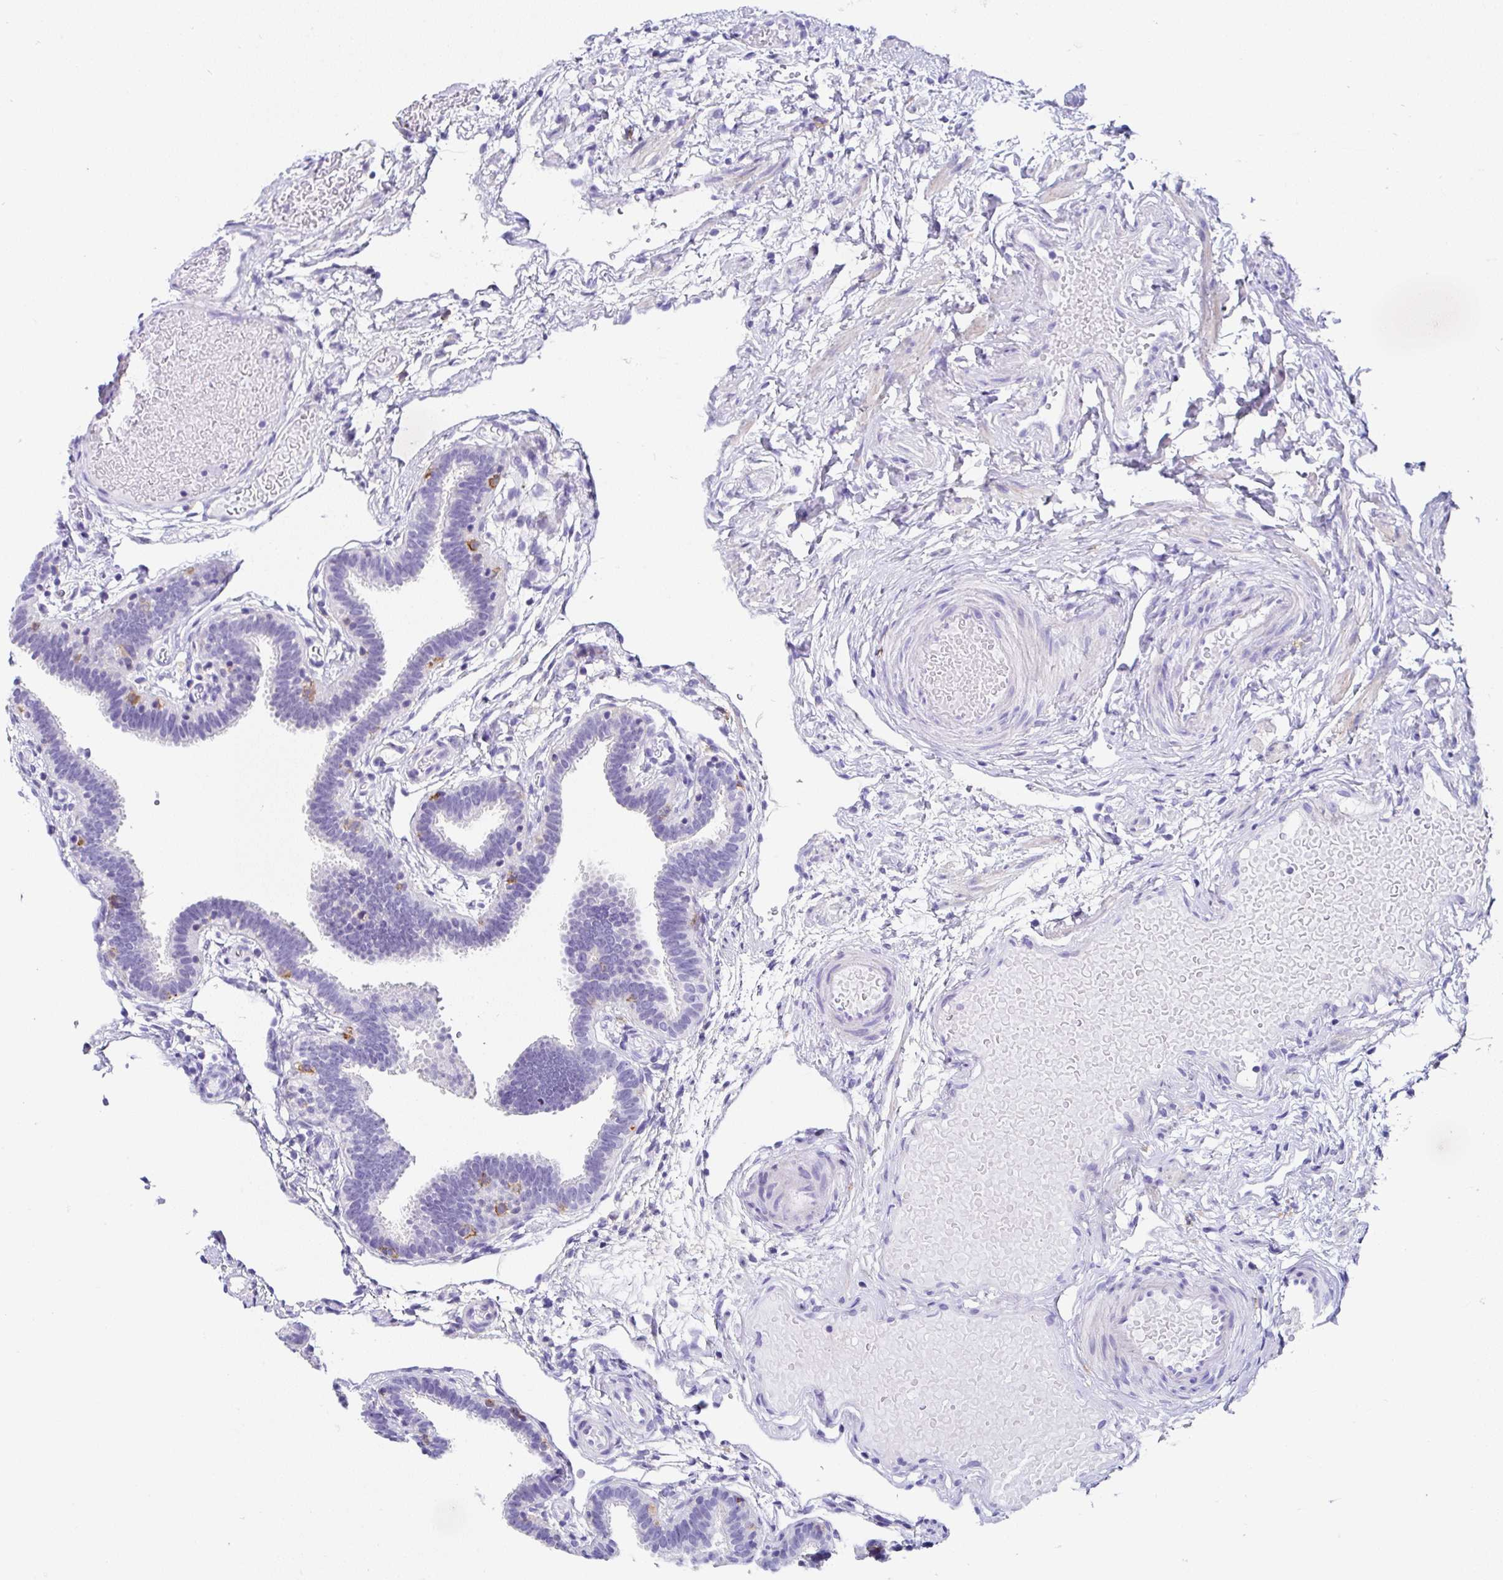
{"staining": {"intensity": "negative", "quantity": "none", "location": "none"}, "tissue": "fallopian tube", "cell_type": "Glandular cells", "image_type": "normal", "snomed": [{"axis": "morphology", "description": "Normal tissue, NOS"}, {"axis": "topography", "description": "Fallopian tube"}], "caption": "Immunohistochemistry (IHC) image of unremarkable fallopian tube: human fallopian tube stained with DAB (3,3'-diaminobenzidine) demonstrates no significant protein positivity in glandular cells.", "gene": "UGT3A1", "patient": {"sex": "female", "age": 37}}